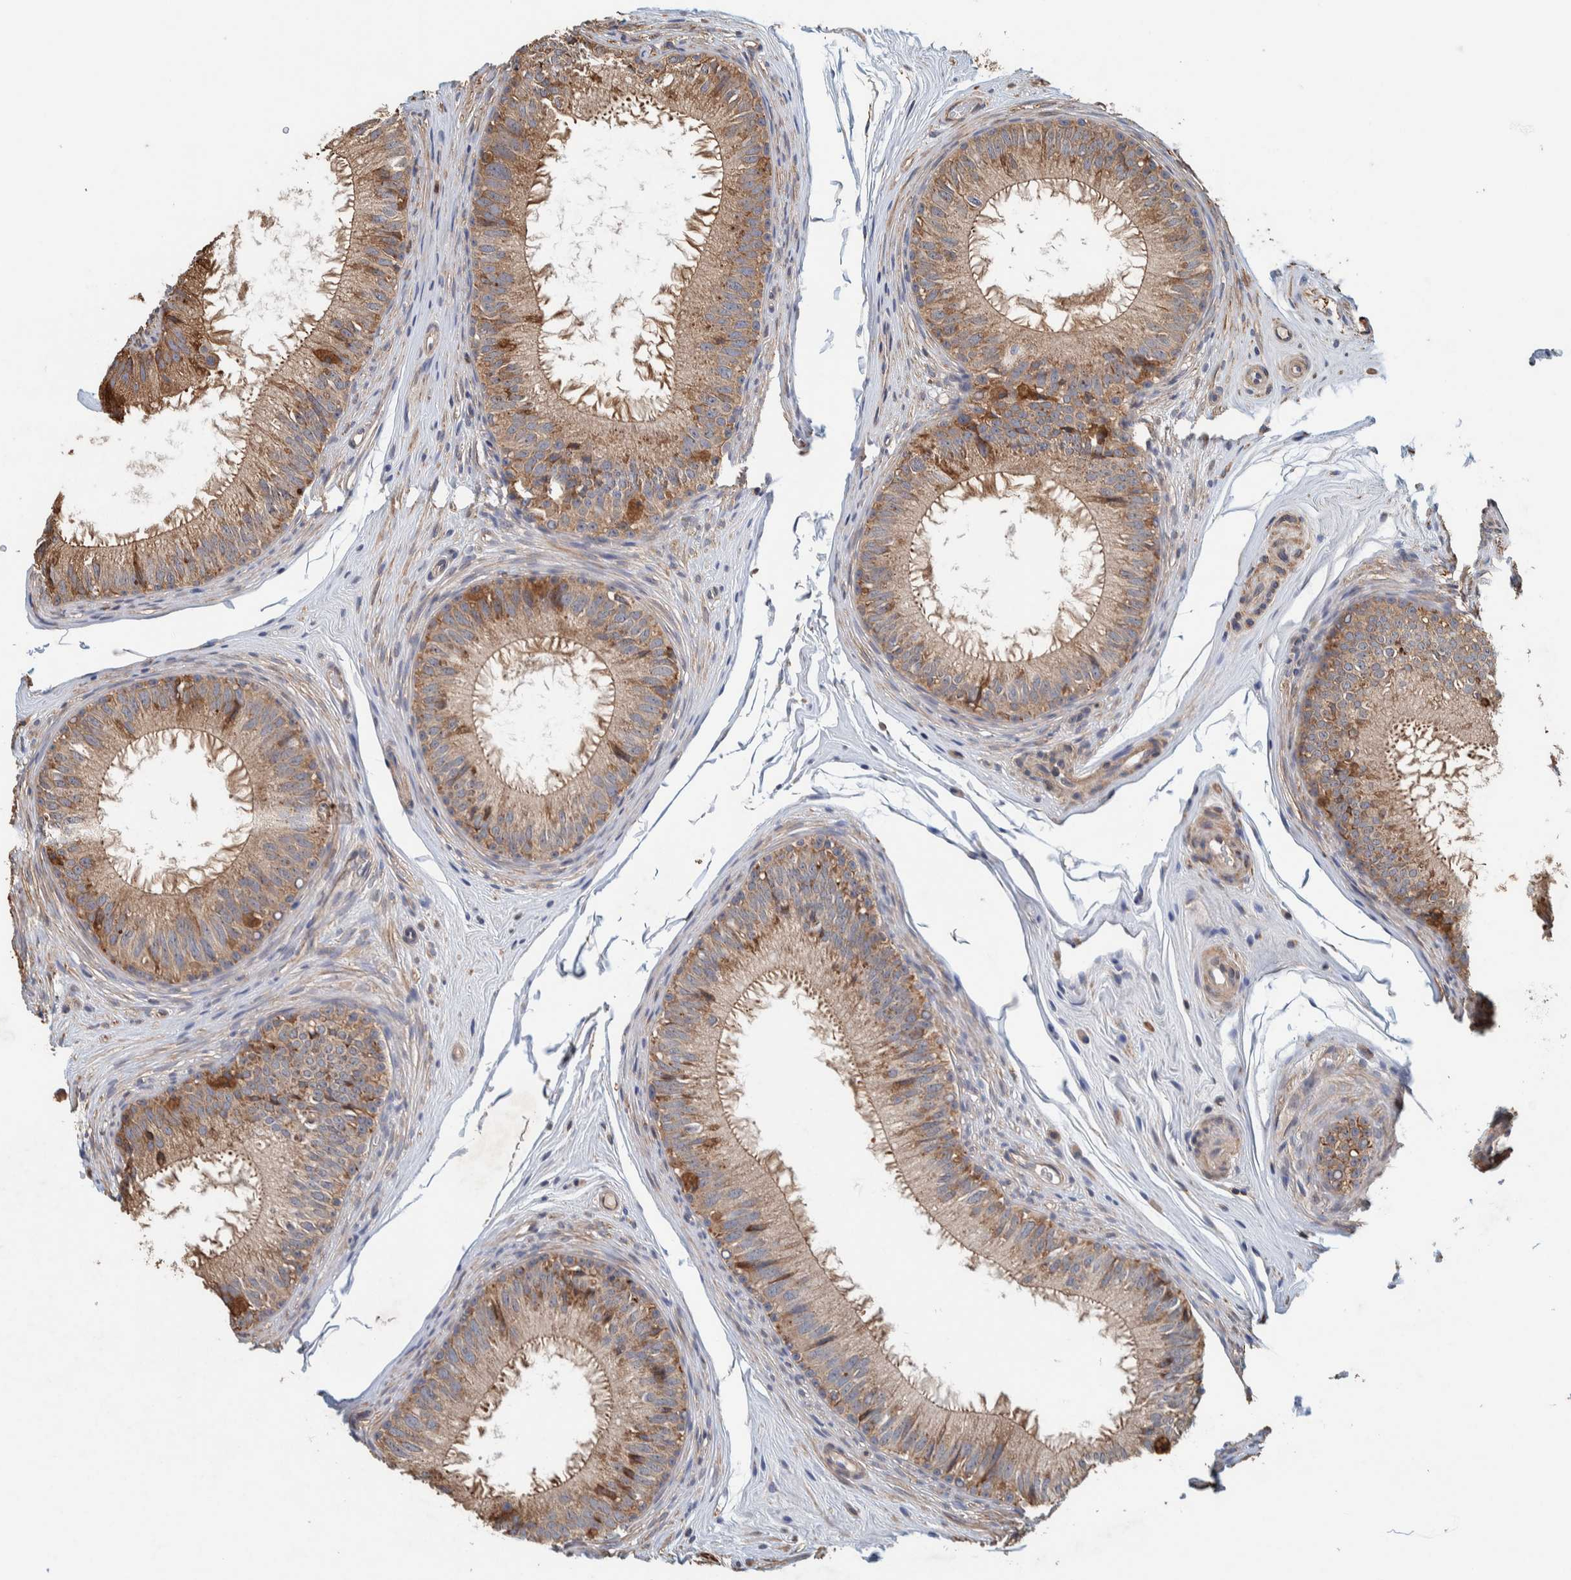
{"staining": {"intensity": "moderate", "quantity": ">75%", "location": "cytoplasmic/membranous"}, "tissue": "epididymis", "cell_type": "Glandular cells", "image_type": "normal", "snomed": [{"axis": "morphology", "description": "Normal tissue, NOS"}, {"axis": "topography", "description": "Epididymis"}], "caption": "DAB (3,3'-diaminobenzidine) immunohistochemical staining of normal epididymis demonstrates moderate cytoplasmic/membranous protein staining in approximately >75% of glandular cells.", "gene": "PLA2G3", "patient": {"sex": "male", "age": 32}}